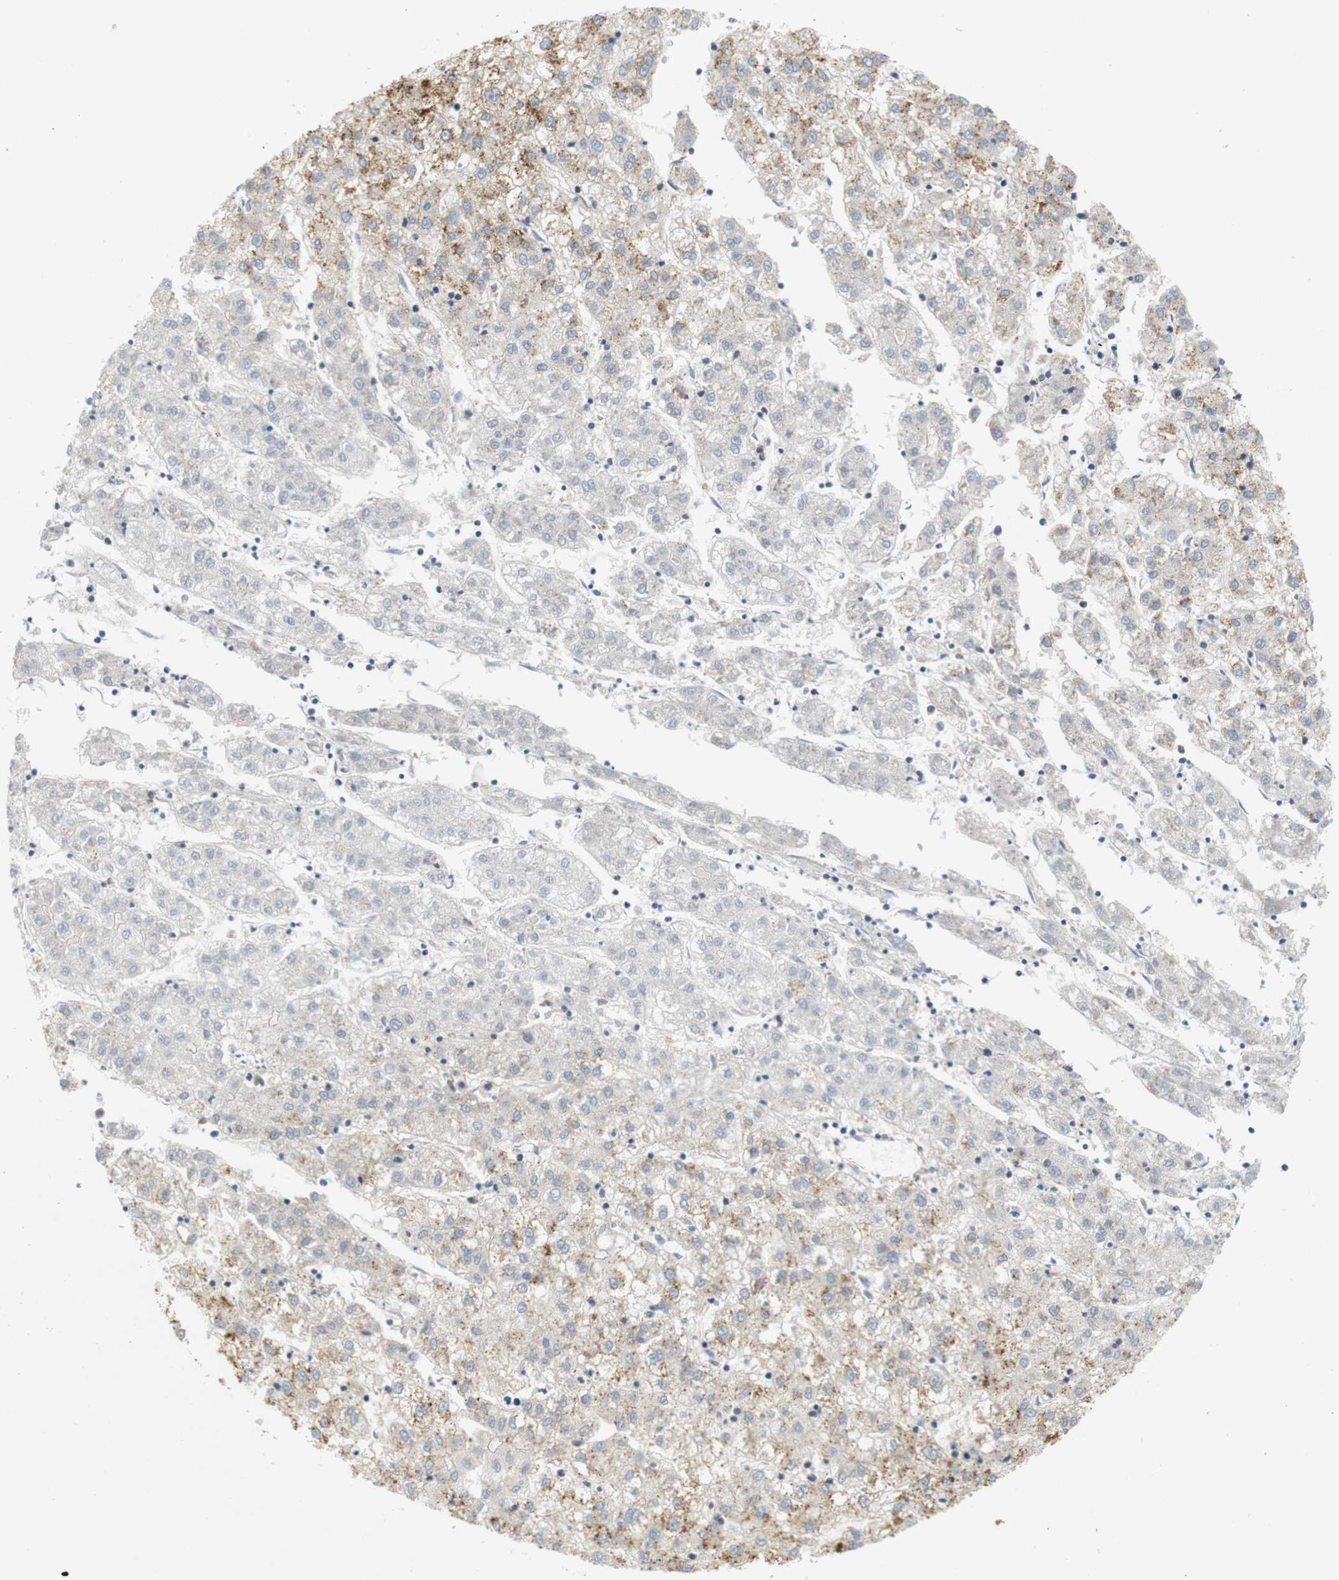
{"staining": {"intensity": "moderate", "quantity": "<25%", "location": "cytoplasmic/membranous"}, "tissue": "liver cancer", "cell_type": "Tumor cells", "image_type": "cancer", "snomed": [{"axis": "morphology", "description": "Carcinoma, Hepatocellular, NOS"}, {"axis": "topography", "description": "Liver"}], "caption": "This is a histology image of IHC staining of liver cancer, which shows moderate positivity in the cytoplasmic/membranous of tumor cells.", "gene": "SH3GLB1", "patient": {"sex": "male", "age": 72}}